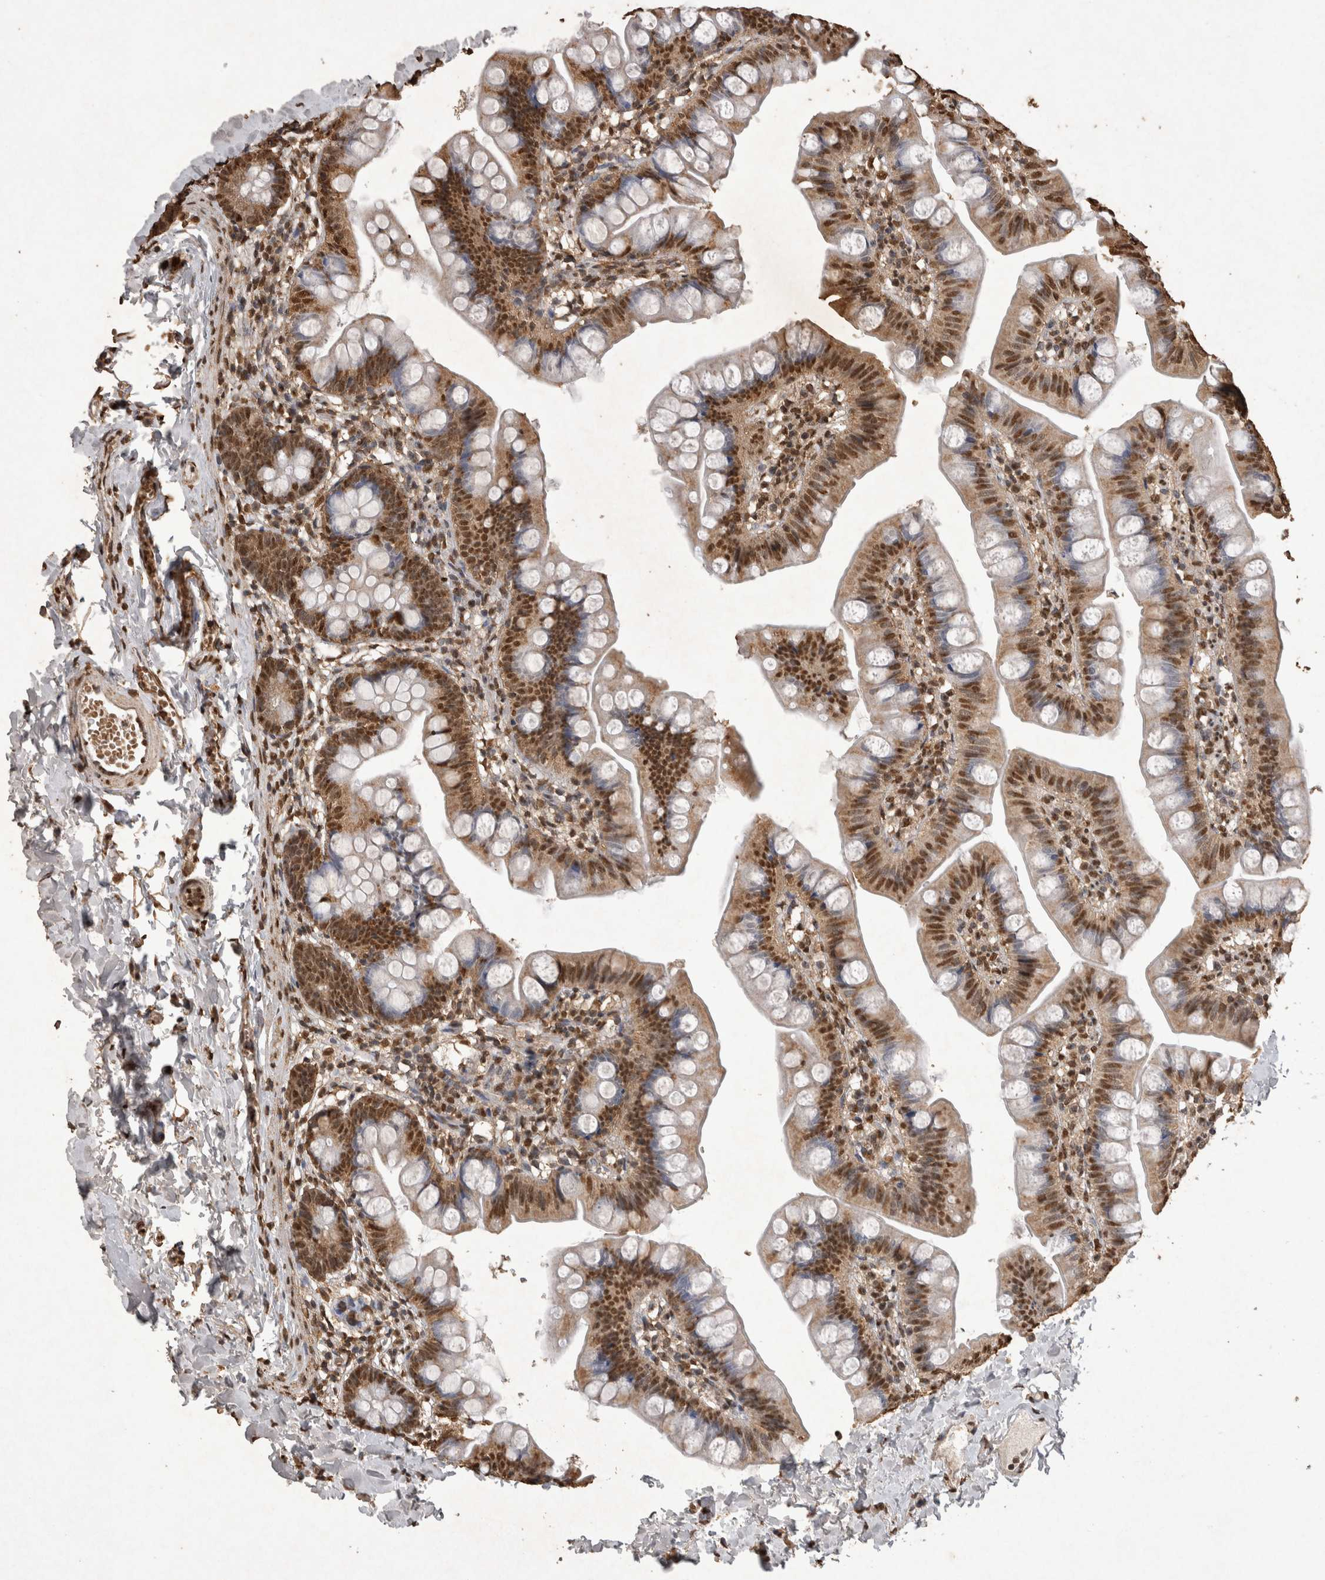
{"staining": {"intensity": "strong", "quantity": "25%-75%", "location": "cytoplasmic/membranous,nuclear"}, "tissue": "small intestine", "cell_type": "Glandular cells", "image_type": "normal", "snomed": [{"axis": "morphology", "description": "Normal tissue, NOS"}, {"axis": "topography", "description": "Small intestine"}], "caption": "A brown stain highlights strong cytoplasmic/membranous,nuclear staining of a protein in glandular cells of benign human small intestine. The staining was performed using DAB (3,3'-diaminobenzidine) to visualize the protein expression in brown, while the nuclei were stained in blue with hematoxylin (Magnification: 20x).", "gene": "OAS2", "patient": {"sex": "male", "age": 7}}